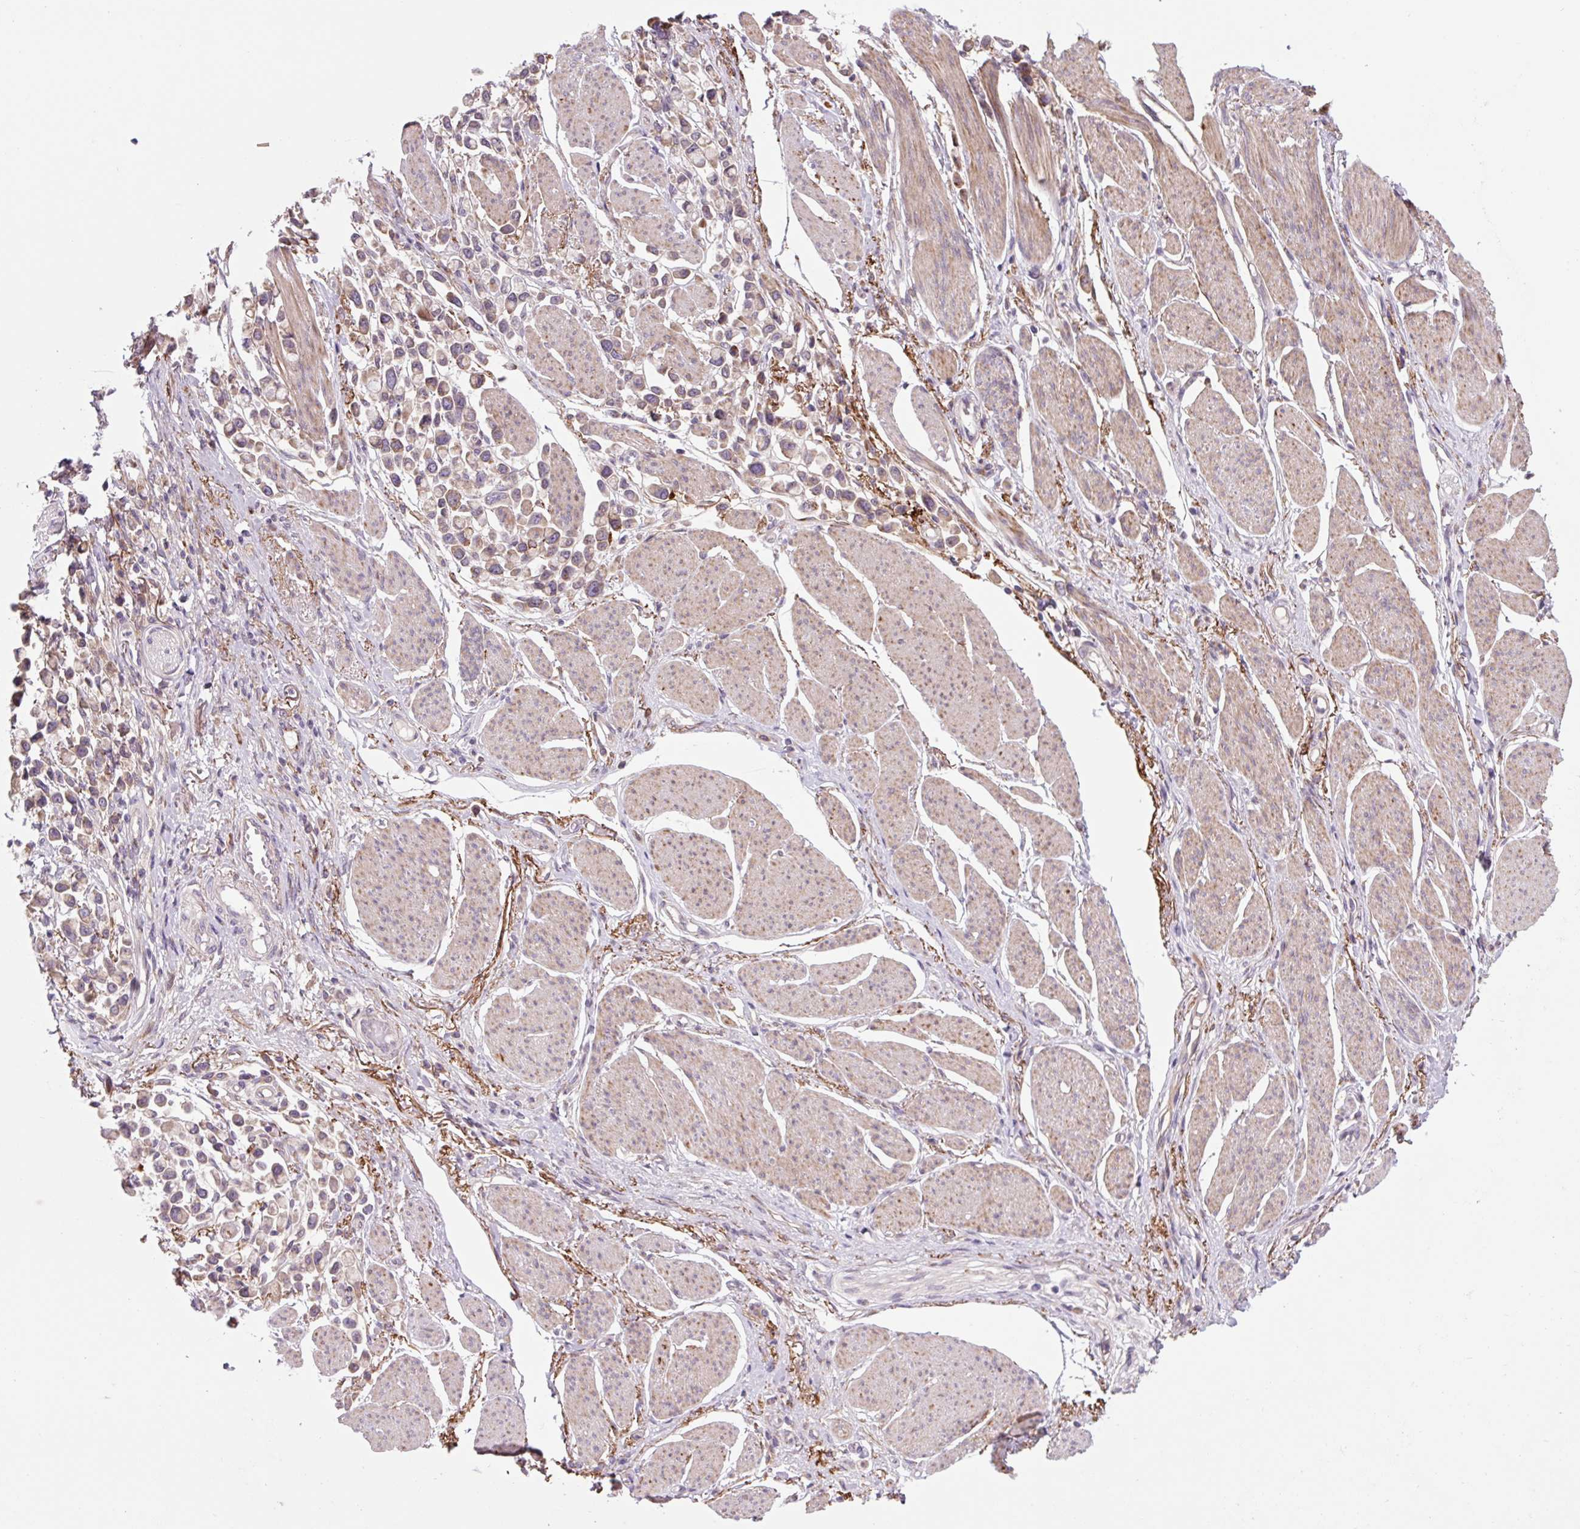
{"staining": {"intensity": "weak", "quantity": ">75%", "location": "cytoplasmic/membranous"}, "tissue": "stomach cancer", "cell_type": "Tumor cells", "image_type": "cancer", "snomed": [{"axis": "morphology", "description": "Adenocarcinoma, NOS"}, {"axis": "topography", "description": "Stomach"}], "caption": "The micrograph exhibits a brown stain indicating the presence of a protein in the cytoplasmic/membranous of tumor cells in adenocarcinoma (stomach).", "gene": "PLA2G4A", "patient": {"sex": "female", "age": 81}}